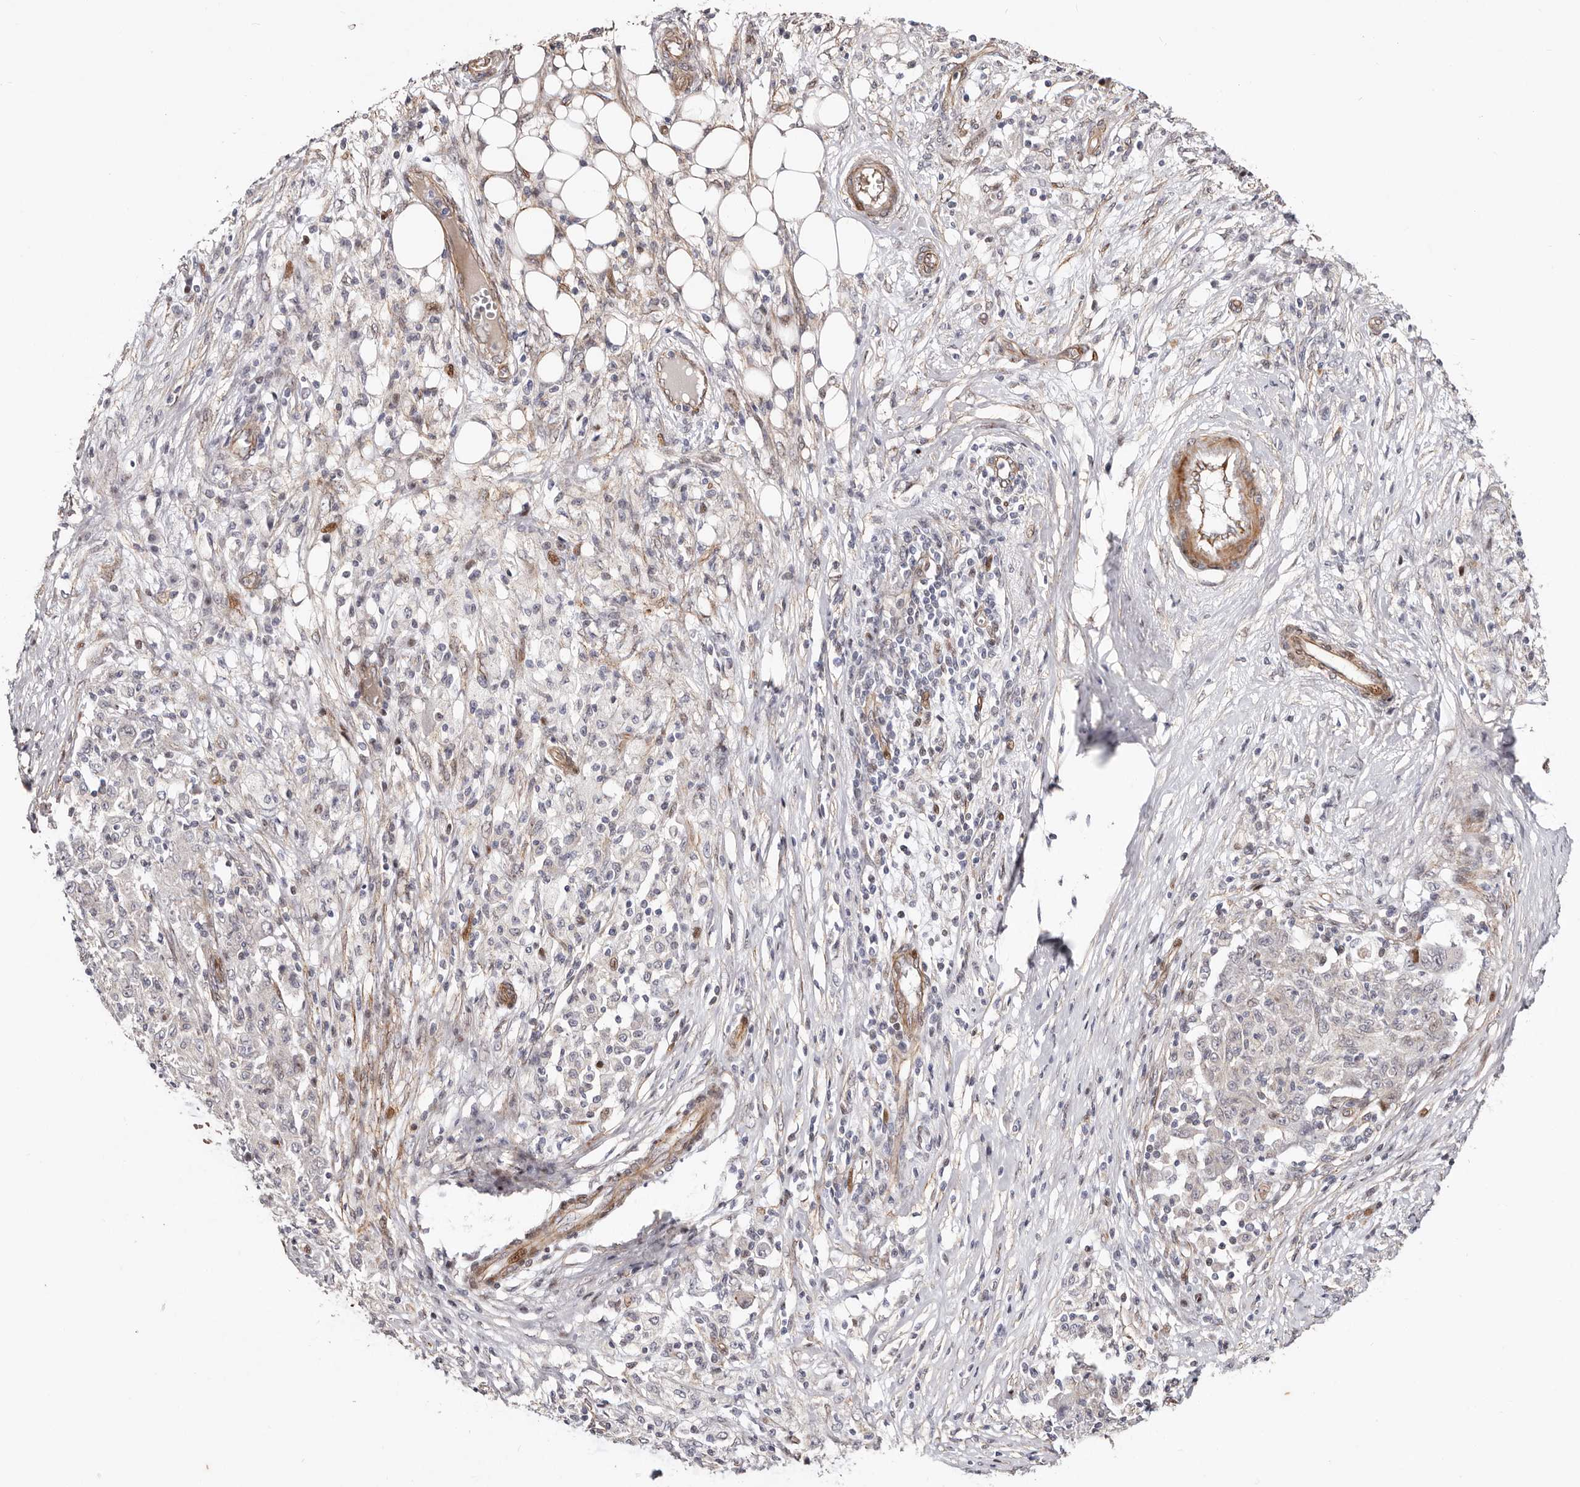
{"staining": {"intensity": "weak", "quantity": "<25%", "location": "cytoplasmic/membranous"}, "tissue": "ovarian cancer", "cell_type": "Tumor cells", "image_type": "cancer", "snomed": [{"axis": "morphology", "description": "Carcinoma, endometroid"}, {"axis": "topography", "description": "Ovary"}], "caption": "DAB (3,3'-diaminobenzidine) immunohistochemical staining of human ovarian cancer reveals no significant staining in tumor cells.", "gene": "EPHX3", "patient": {"sex": "female", "age": 42}}